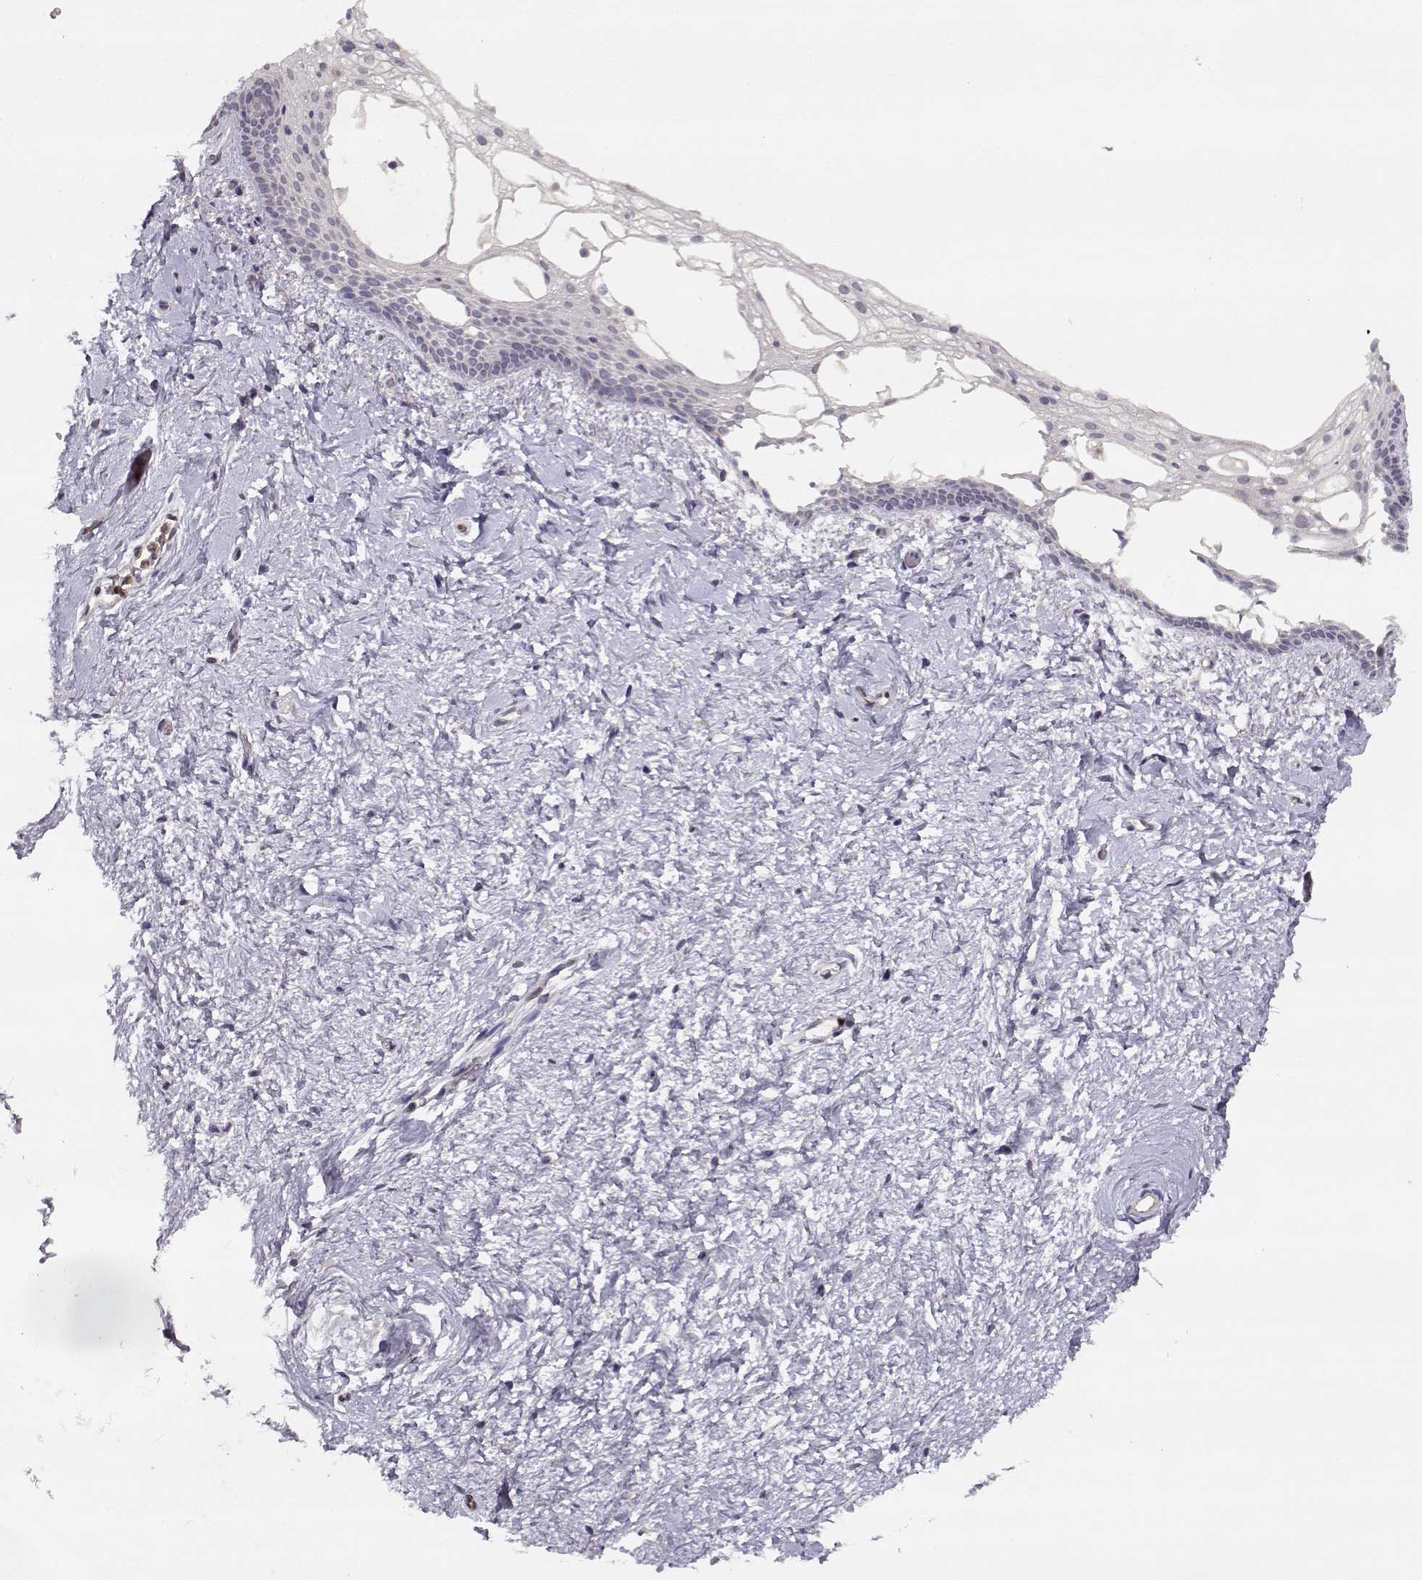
{"staining": {"intensity": "negative", "quantity": "none", "location": "none"}, "tissue": "vagina", "cell_type": "Squamous epithelial cells", "image_type": "normal", "snomed": [{"axis": "morphology", "description": "Normal tissue, NOS"}, {"axis": "topography", "description": "Vagina"}], "caption": "Vagina stained for a protein using immunohistochemistry (IHC) displays no positivity squamous epithelial cells.", "gene": "BMX", "patient": {"sex": "female", "age": 61}}